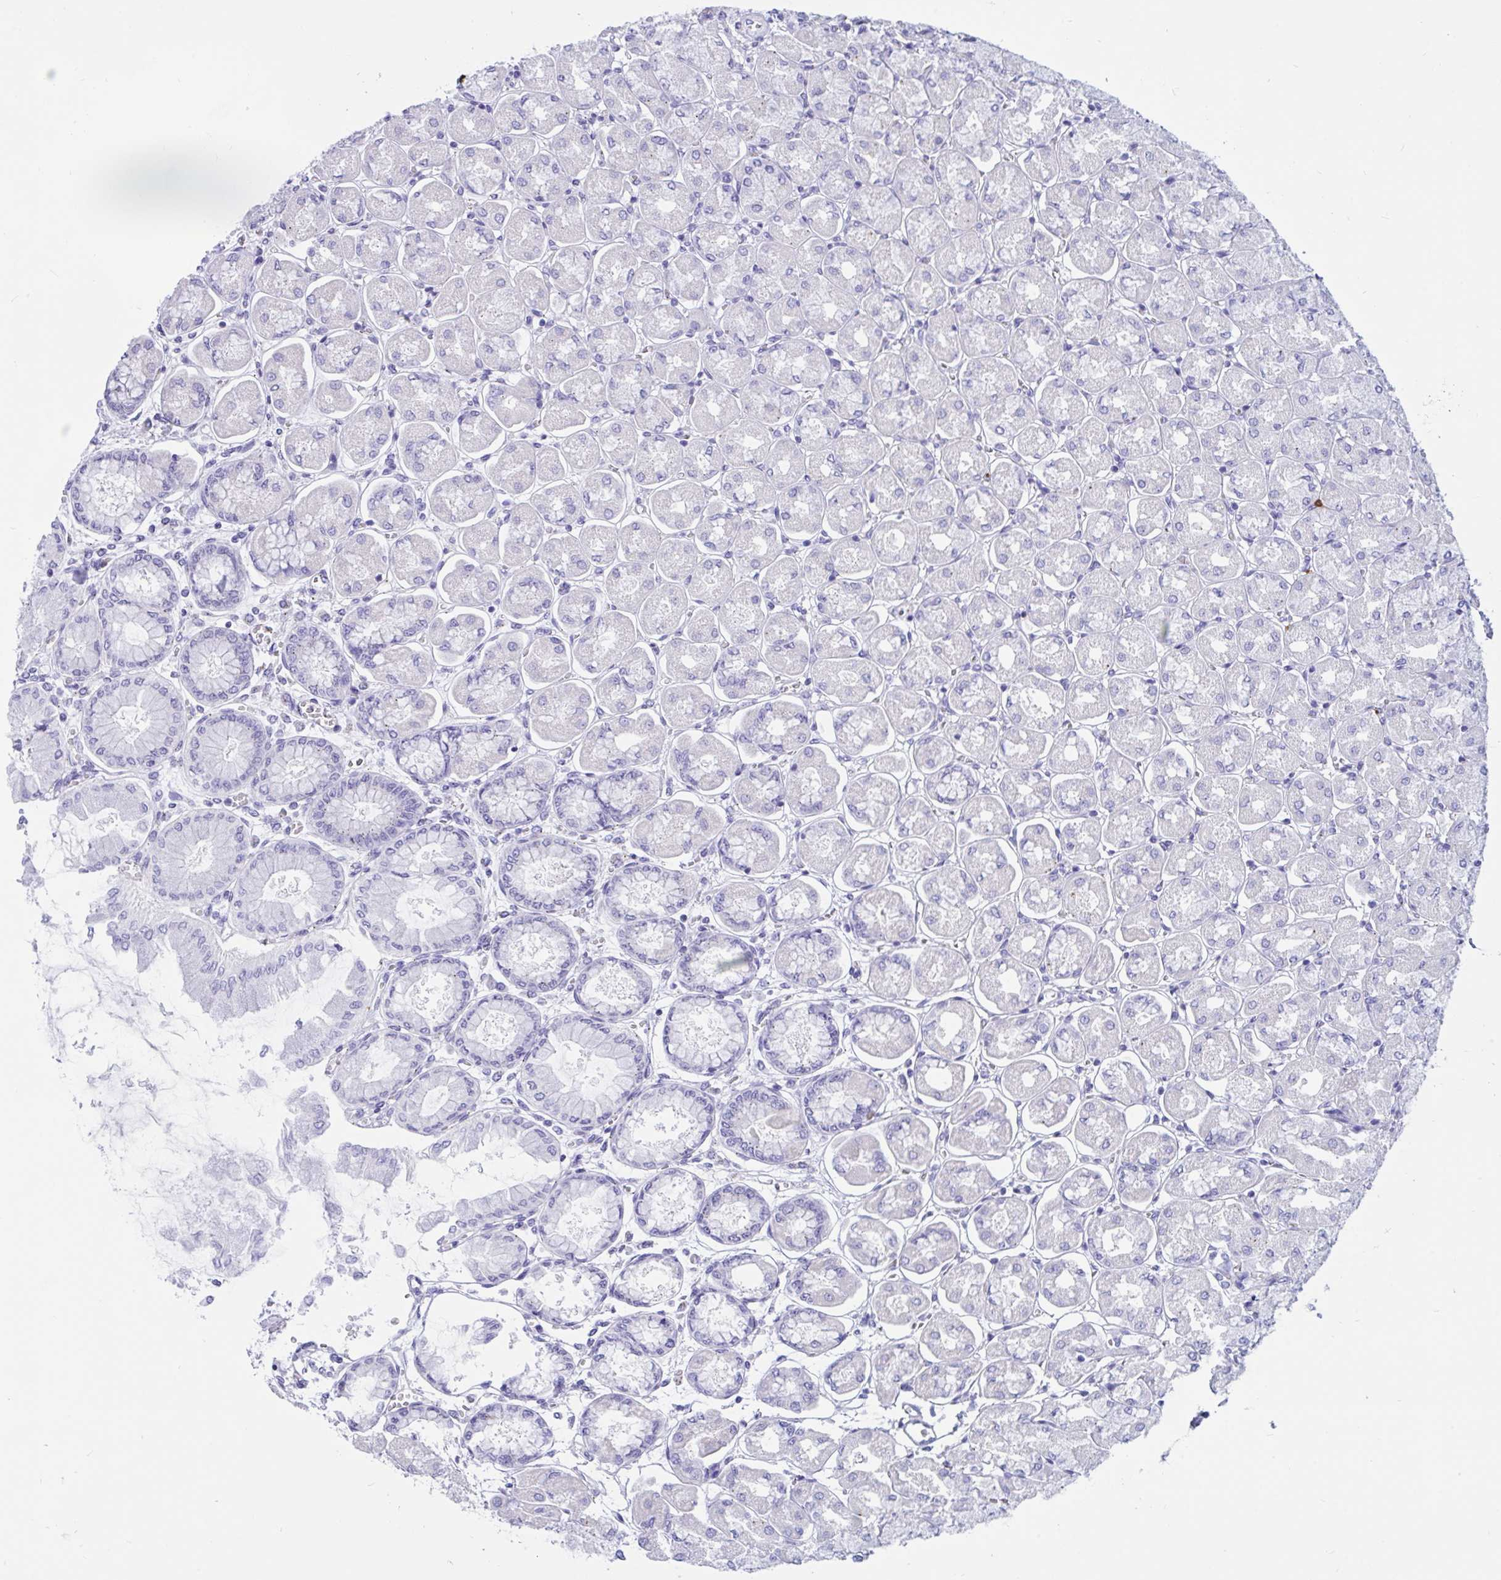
{"staining": {"intensity": "moderate", "quantity": "<25%", "location": "cytoplasmic/membranous"}, "tissue": "stomach", "cell_type": "Glandular cells", "image_type": "normal", "snomed": [{"axis": "morphology", "description": "Normal tissue, NOS"}, {"axis": "topography", "description": "Stomach, upper"}], "caption": "Immunohistochemical staining of unremarkable human stomach demonstrates moderate cytoplasmic/membranous protein expression in about <25% of glandular cells. Using DAB (3,3'-diaminobenzidine) (brown) and hematoxylin (blue) stains, captured at high magnification using brightfield microscopy.", "gene": "RNASE3", "patient": {"sex": "female", "age": 56}}